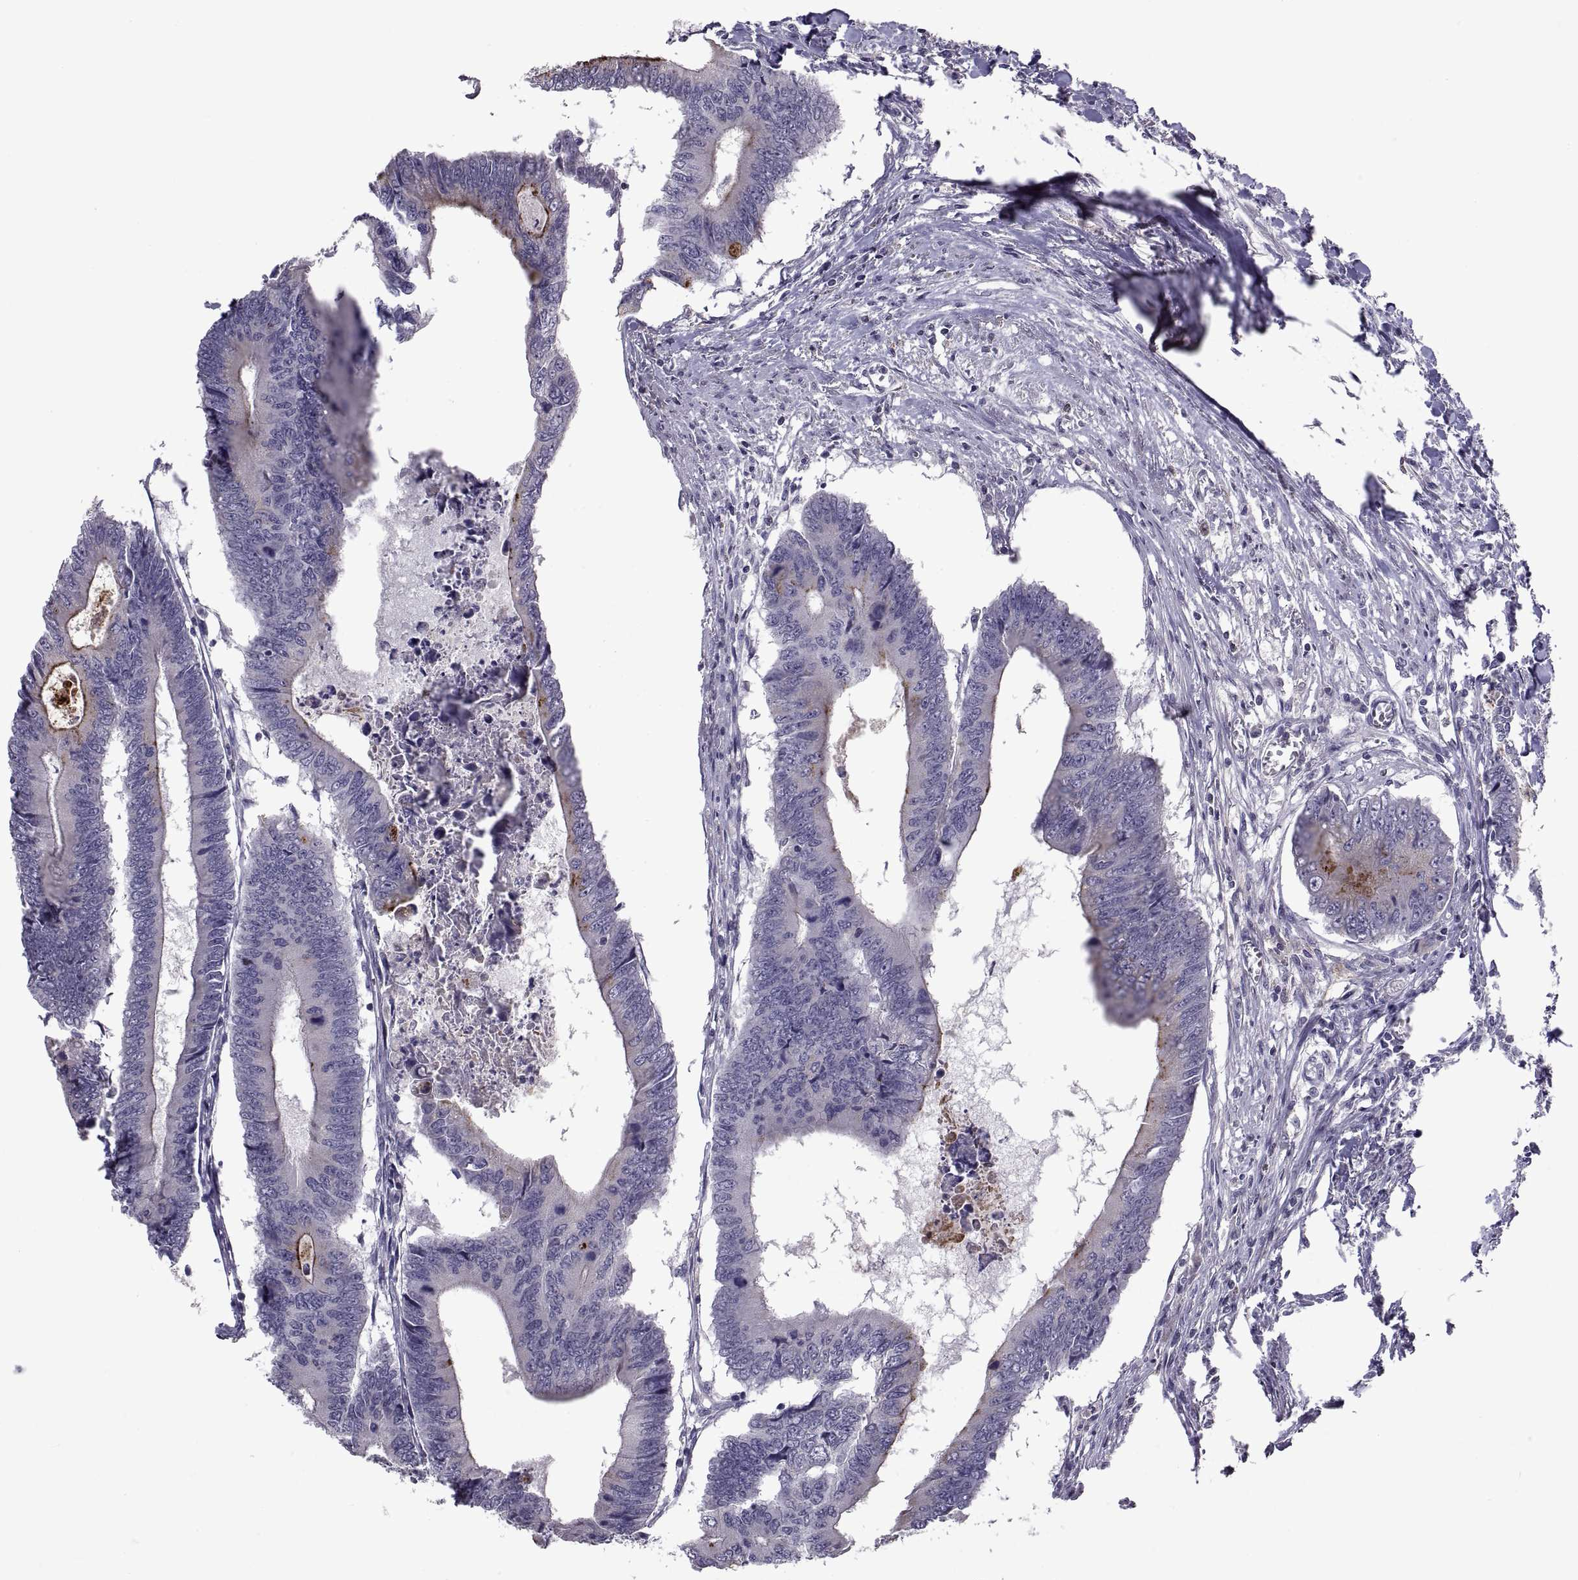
{"staining": {"intensity": "strong", "quantity": "<25%", "location": "cytoplasmic/membranous"}, "tissue": "colorectal cancer", "cell_type": "Tumor cells", "image_type": "cancer", "snomed": [{"axis": "morphology", "description": "Adenocarcinoma, NOS"}, {"axis": "topography", "description": "Colon"}], "caption": "Tumor cells exhibit medium levels of strong cytoplasmic/membranous positivity in approximately <25% of cells in human colorectal cancer (adenocarcinoma).", "gene": "NPTX2", "patient": {"sex": "male", "age": 53}}